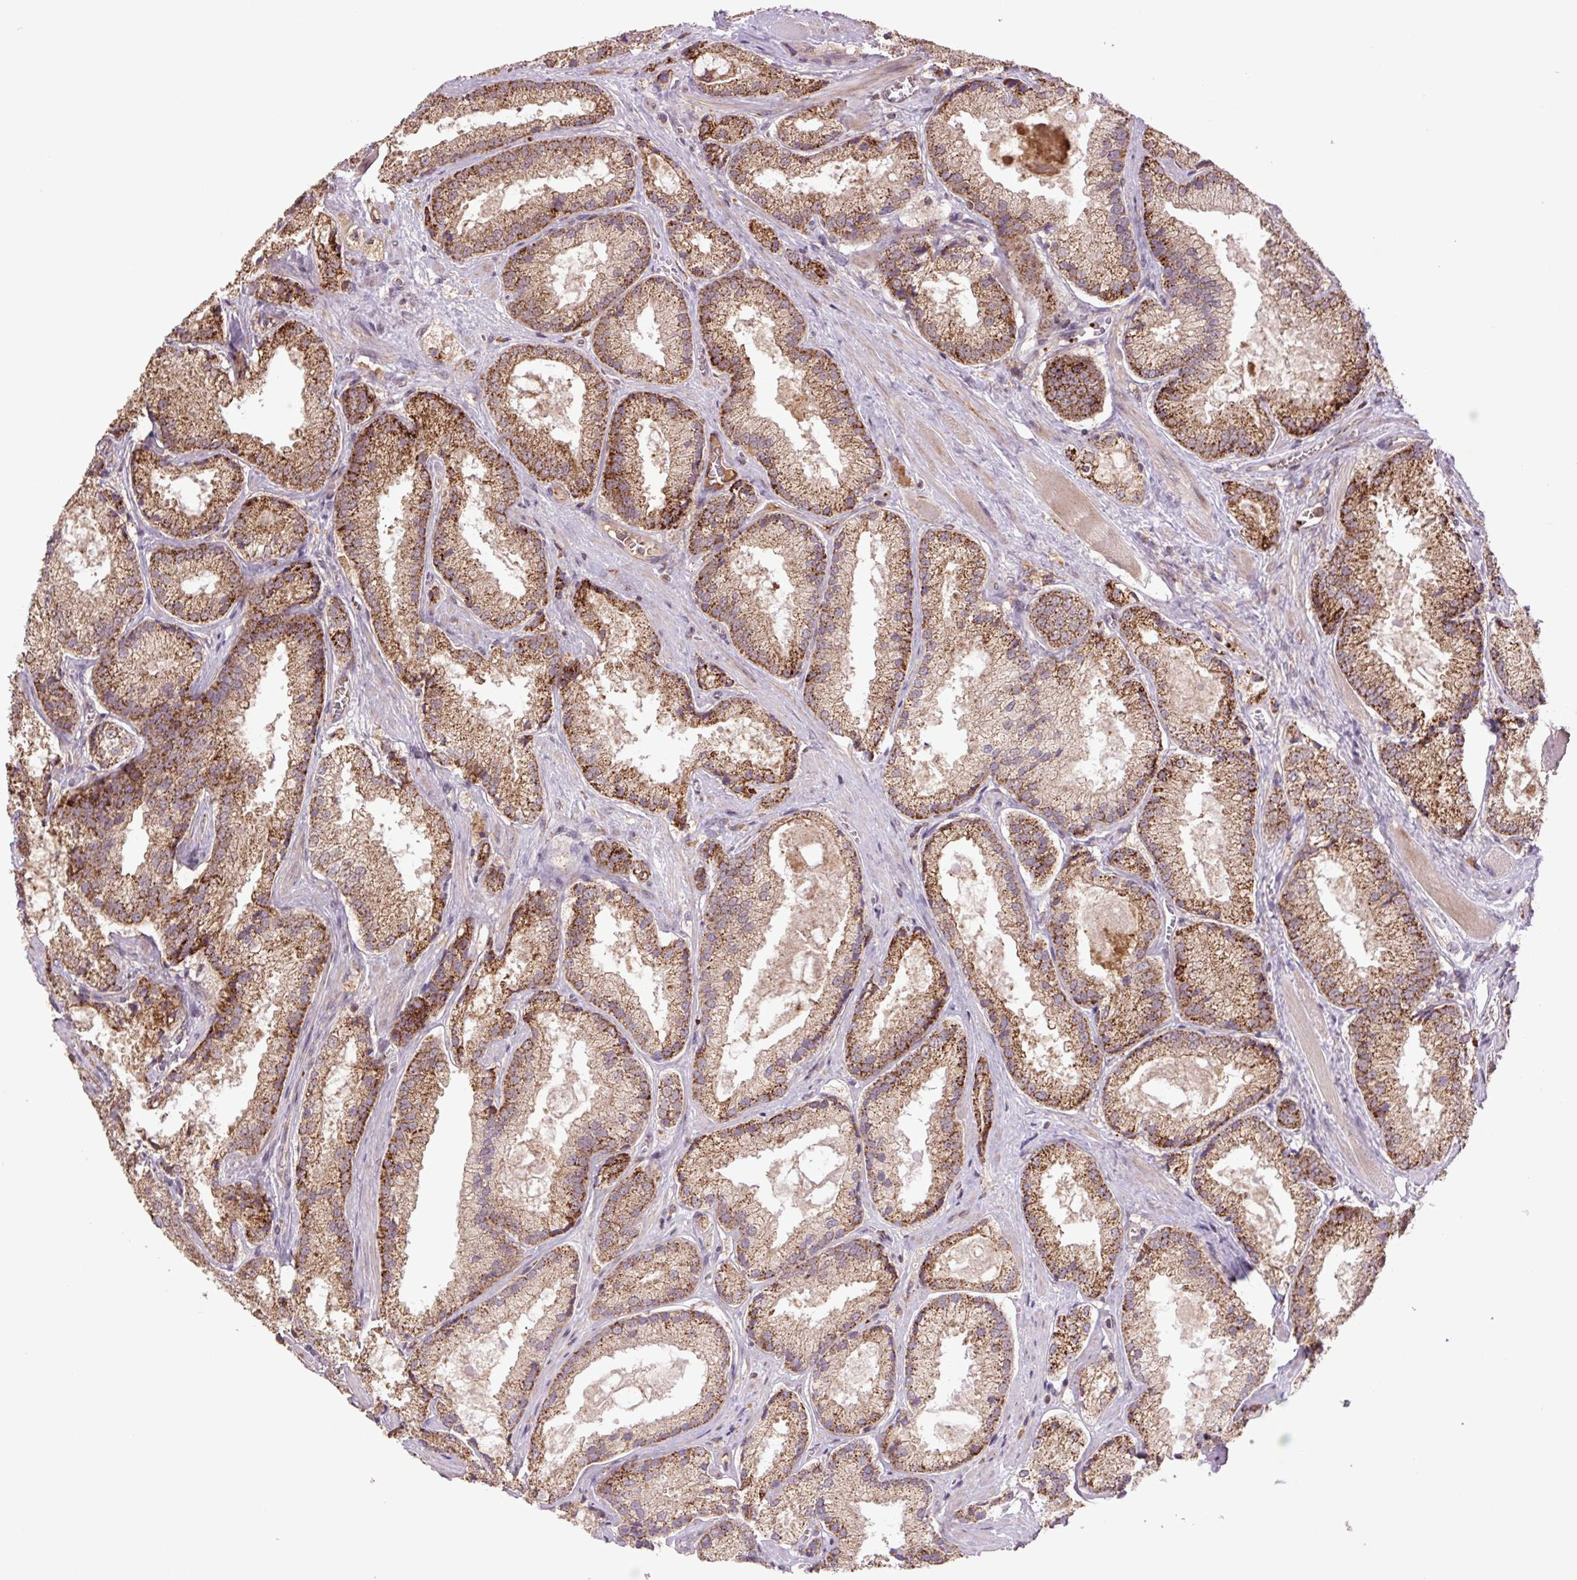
{"staining": {"intensity": "moderate", "quantity": ">75%", "location": "cytoplasmic/membranous"}, "tissue": "prostate cancer", "cell_type": "Tumor cells", "image_type": "cancer", "snomed": [{"axis": "morphology", "description": "Adenocarcinoma, High grade"}, {"axis": "topography", "description": "Prostate"}], "caption": "Immunohistochemical staining of high-grade adenocarcinoma (prostate) shows medium levels of moderate cytoplasmic/membranous staining in approximately >75% of tumor cells.", "gene": "TMEM160", "patient": {"sex": "male", "age": 68}}